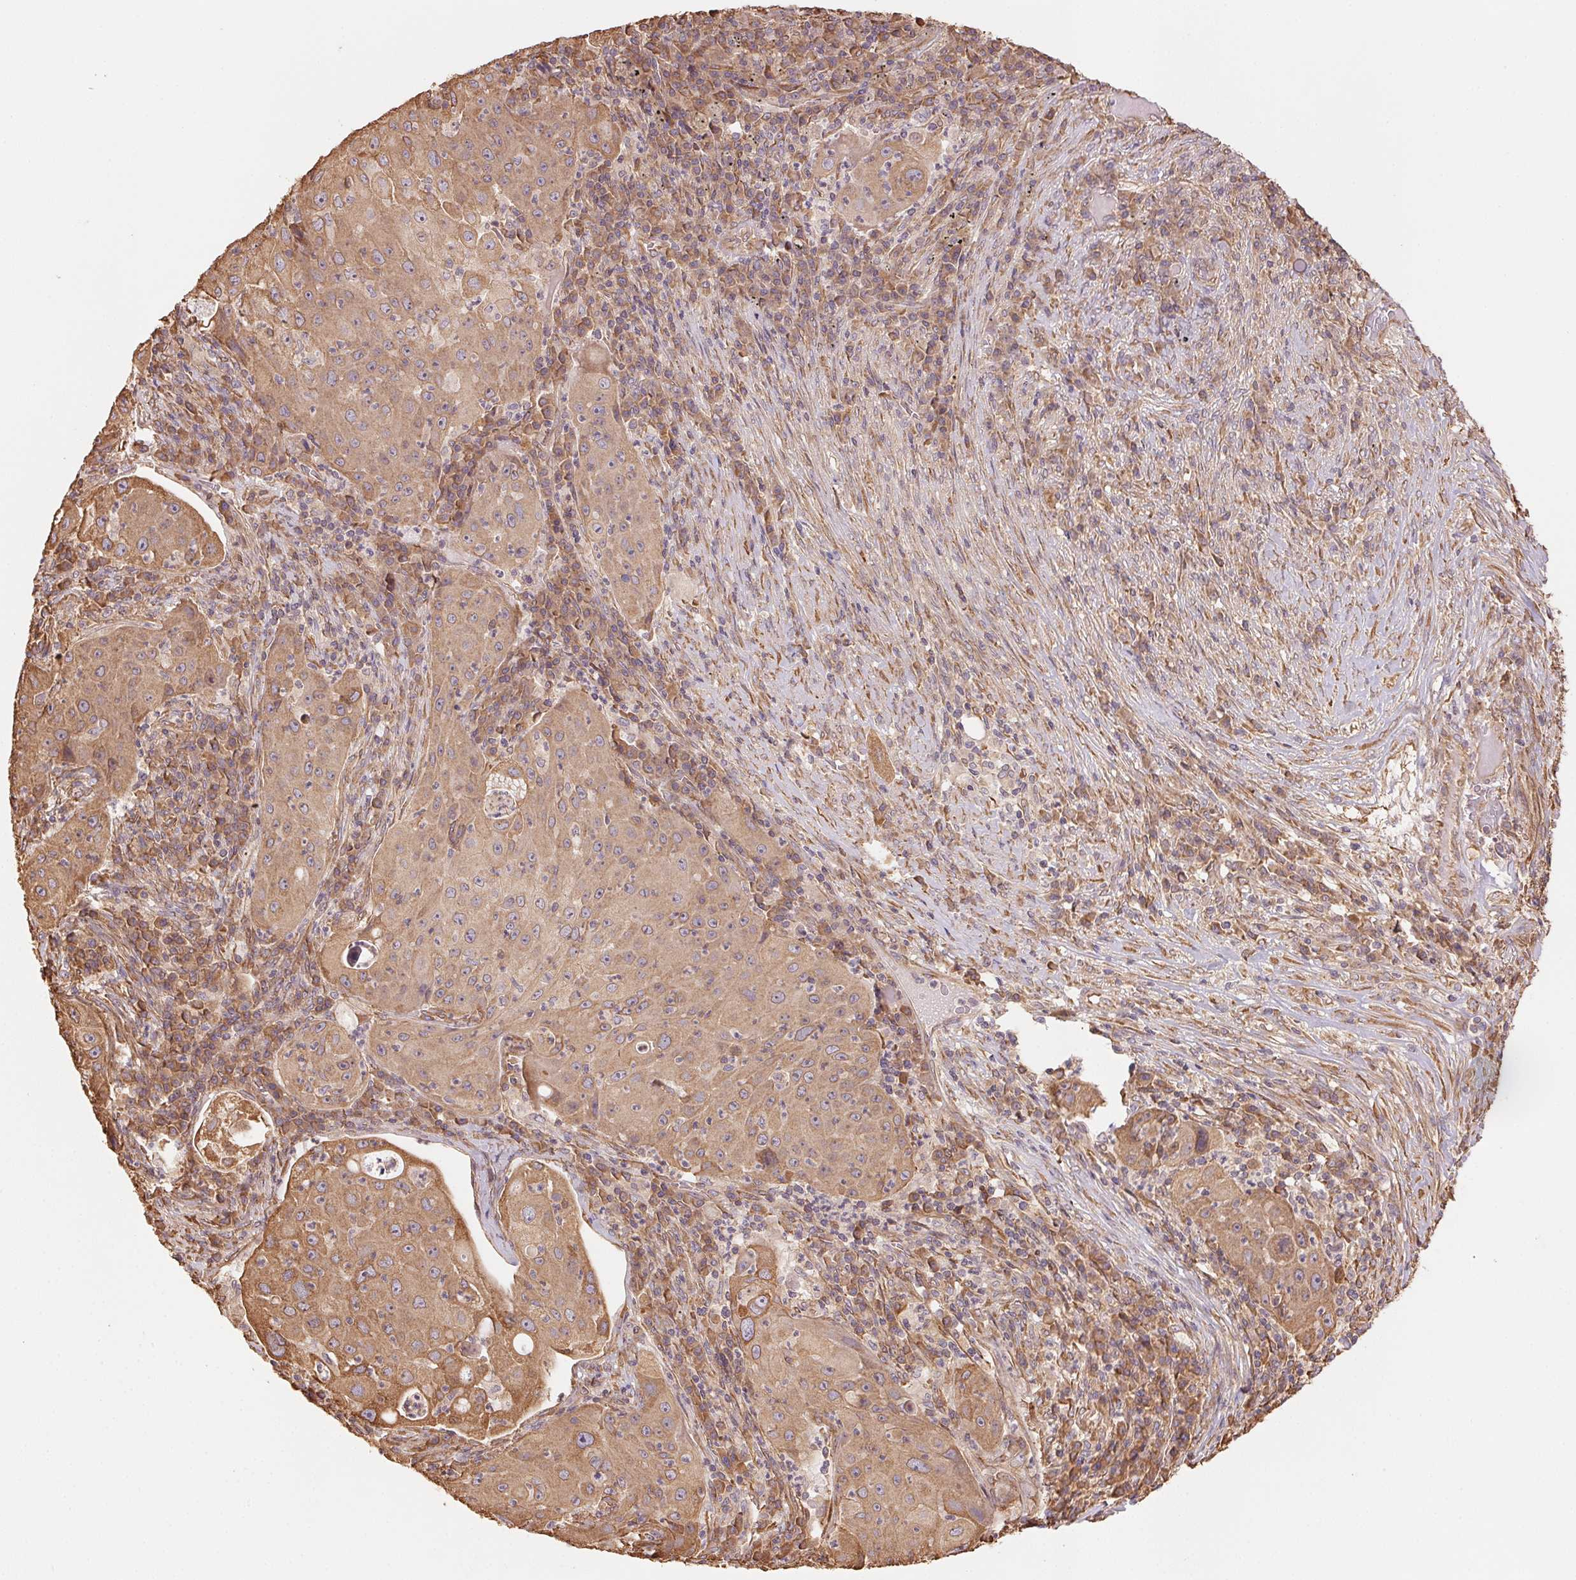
{"staining": {"intensity": "weak", "quantity": ">75%", "location": "cytoplasmic/membranous"}, "tissue": "lung cancer", "cell_type": "Tumor cells", "image_type": "cancer", "snomed": [{"axis": "morphology", "description": "Squamous cell carcinoma, NOS"}, {"axis": "topography", "description": "Lung"}], "caption": "Protein expression by IHC reveals weak cytoplasmic/membranous positivity in about >75% of tumor cells in lung squamous cell carcinoma.", "gene": "C6orf163", "patient": {"sex": "female", "age": 59}}